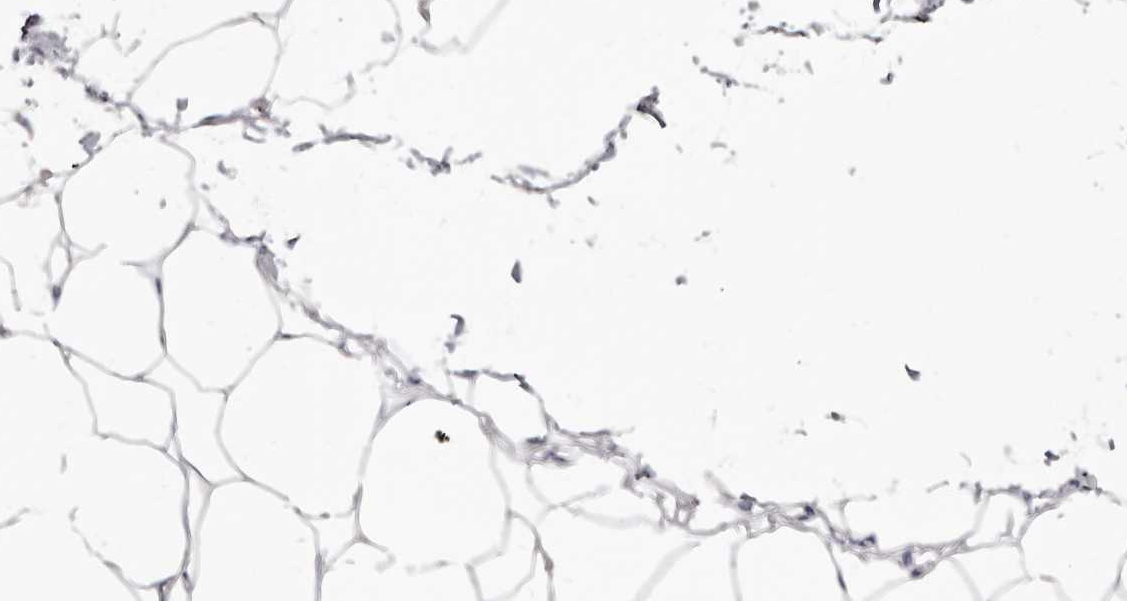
{"staining": {"intensity": "negative", "quantity": "none", "location": "none"}, "tissue": "adipose tissue", "cell_type": "Adipocytes", "image_type": "normal", "snomed": [{"axis": "morphology", "description": "Normal tissue, NOS"}, {"axis": "topography", "description": "Breast"}], "caption": "Immunohistochemistry (IHC) micrograph of benign human adipose tissue stained for a protein (brown), which displays no positivity in adipocytes. Brightfield microscopy of immunohistochemistry (IHC) stained with DAB (brown) and hematoxylin (blue), captured at high magnification.", "gene": "KHDRBS2", "patient": {"sex": "female", "age": 23}}